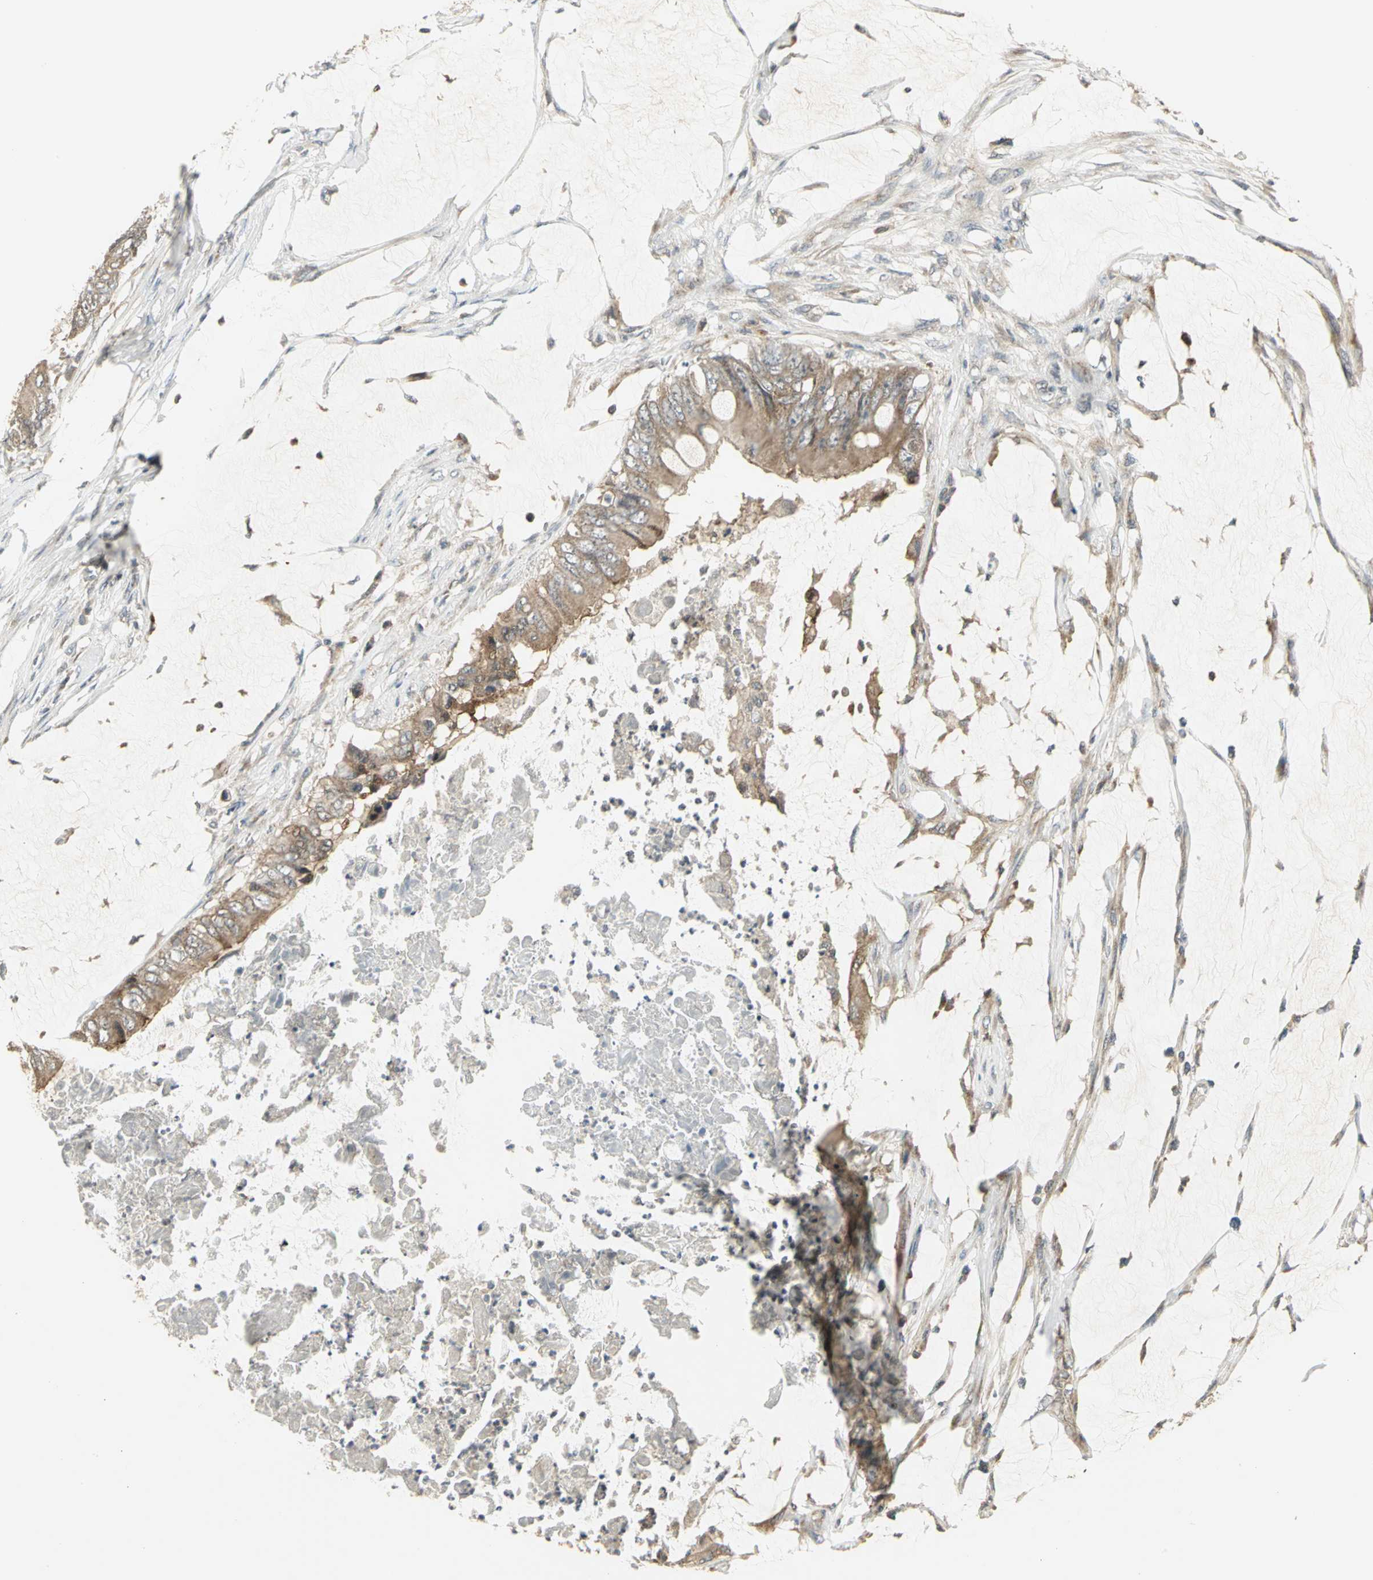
{"staining": {"intensity": "moderate", "quantity": ">75%", "location": "cytoplasmic/membranous"}, "tissue": "colorectal cancer", "cell_type": "Tumor cells", "image_type": "cancer", "snomed": [{"axis": "morphology", "description": "Normal tissue, NOS"}, {"axis": "morphology", "description": "Adenocarcinoma, NOS"}, {"axis": "topography", "description": "Rectum"}, {"axis": "topography", "description": "Peripheral nerve tissue"}], "caption": "IHC of human colorectal cancer (adenocarcinoma) exhibits medium levels of moderate cytoplasmic/membranous expression in approximately >75% of tumor cells. The staining was performed using DAB (3,3'-diaminobenzidine) to visualize the protein expression in brown, while the nuclei were stained in blue with hematoxylin (Magnification: 20x).", "gene": "MAPK8IP3", "patient": {"sex": "female", "age": 77}}